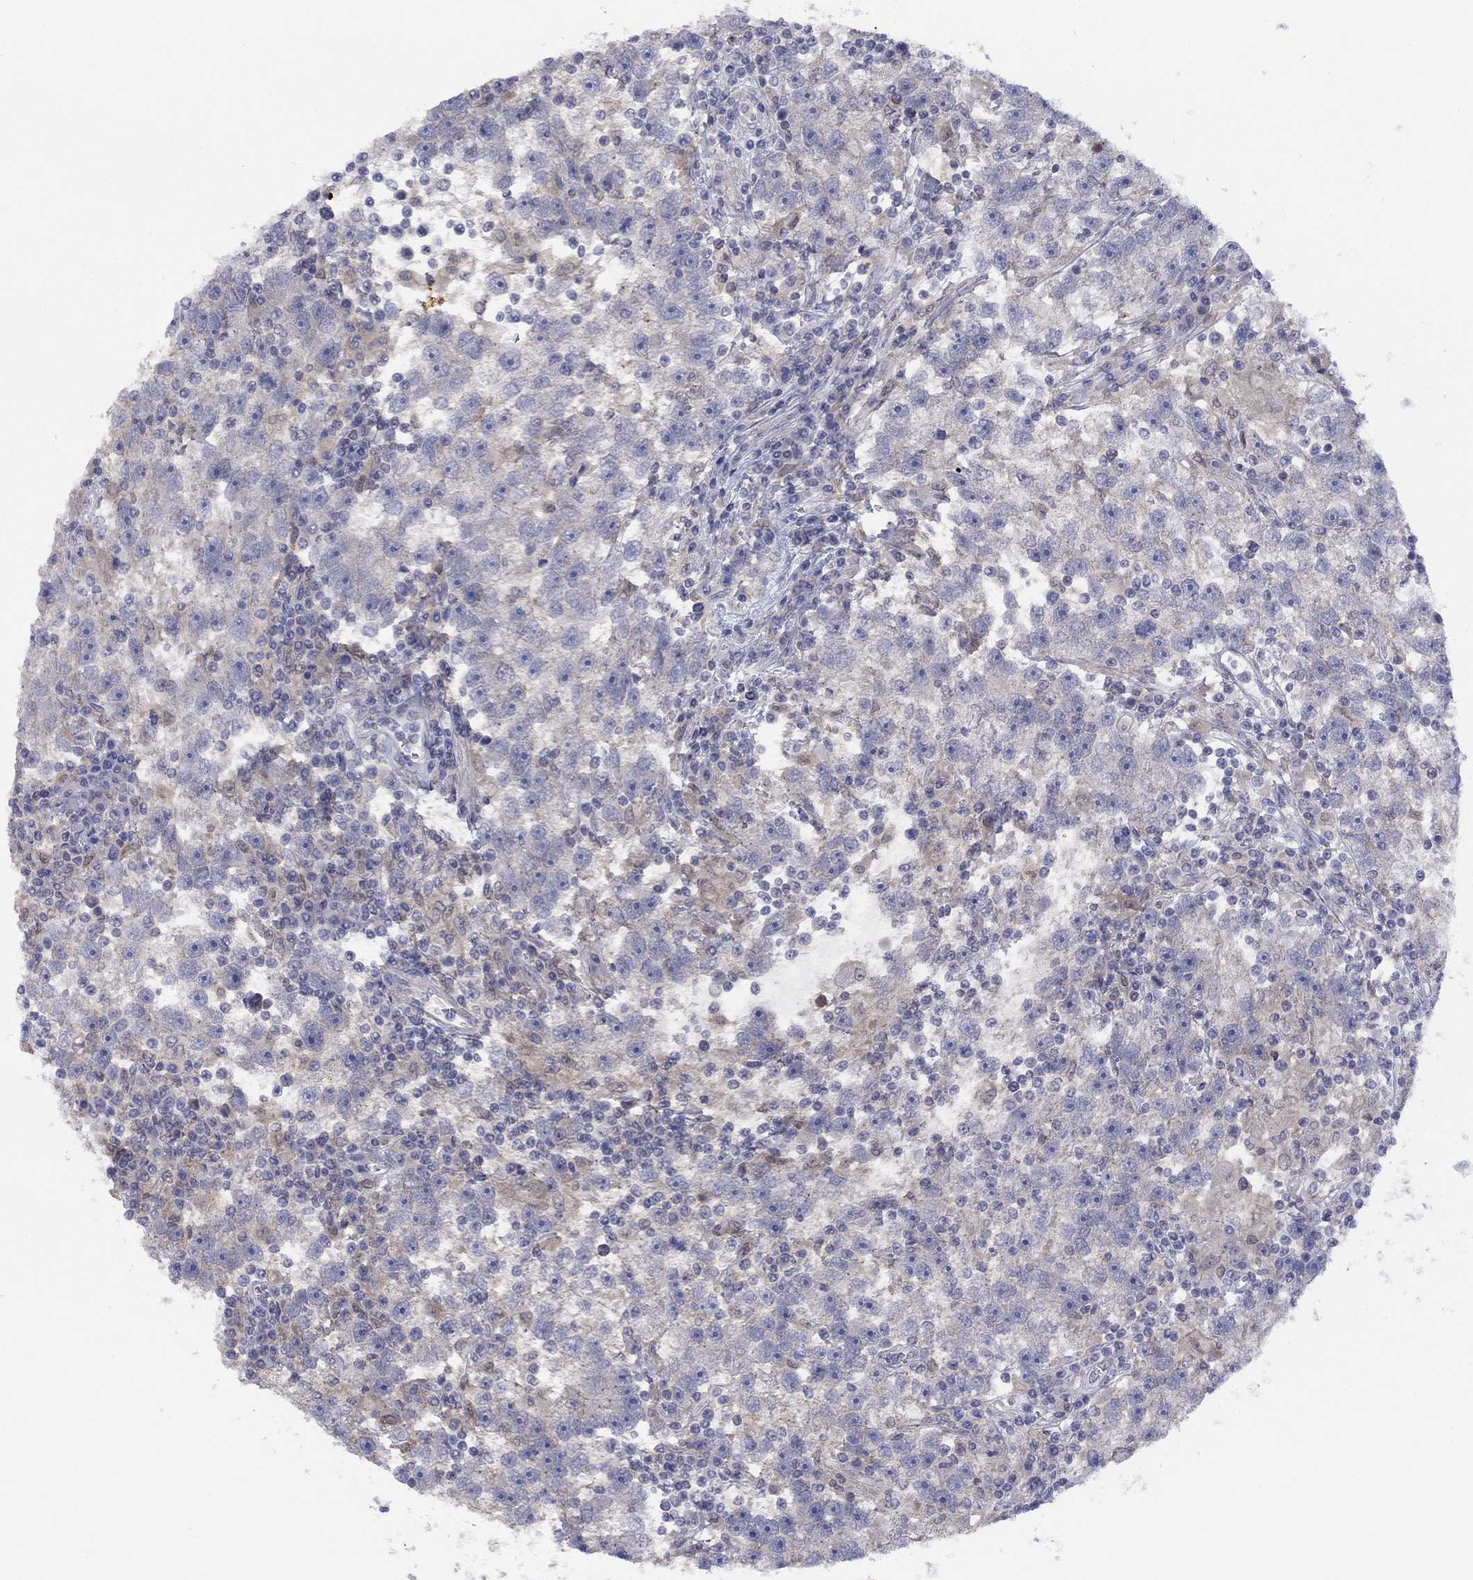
{"staining": {"intensity": "weak", "quantity": "25%-75%", "location": "cytoplasmic/membranous"}, "tissue": "testis cancer", "cell_type": "Tumor cells", "image_type": "cancer", "snomed": [{"axis": "morphology", "description": "Seminoma, NOS"}, {"axis": "topography", "description": "Testis"}], "caption": "Protein expression analysis of testis seminoma displays weak cytoplasmic/membranous positivity in approximately 25%-75% of tumor cells.", "gene": "CYP2B6", "patient": {"sex": "male", "age": 47}}